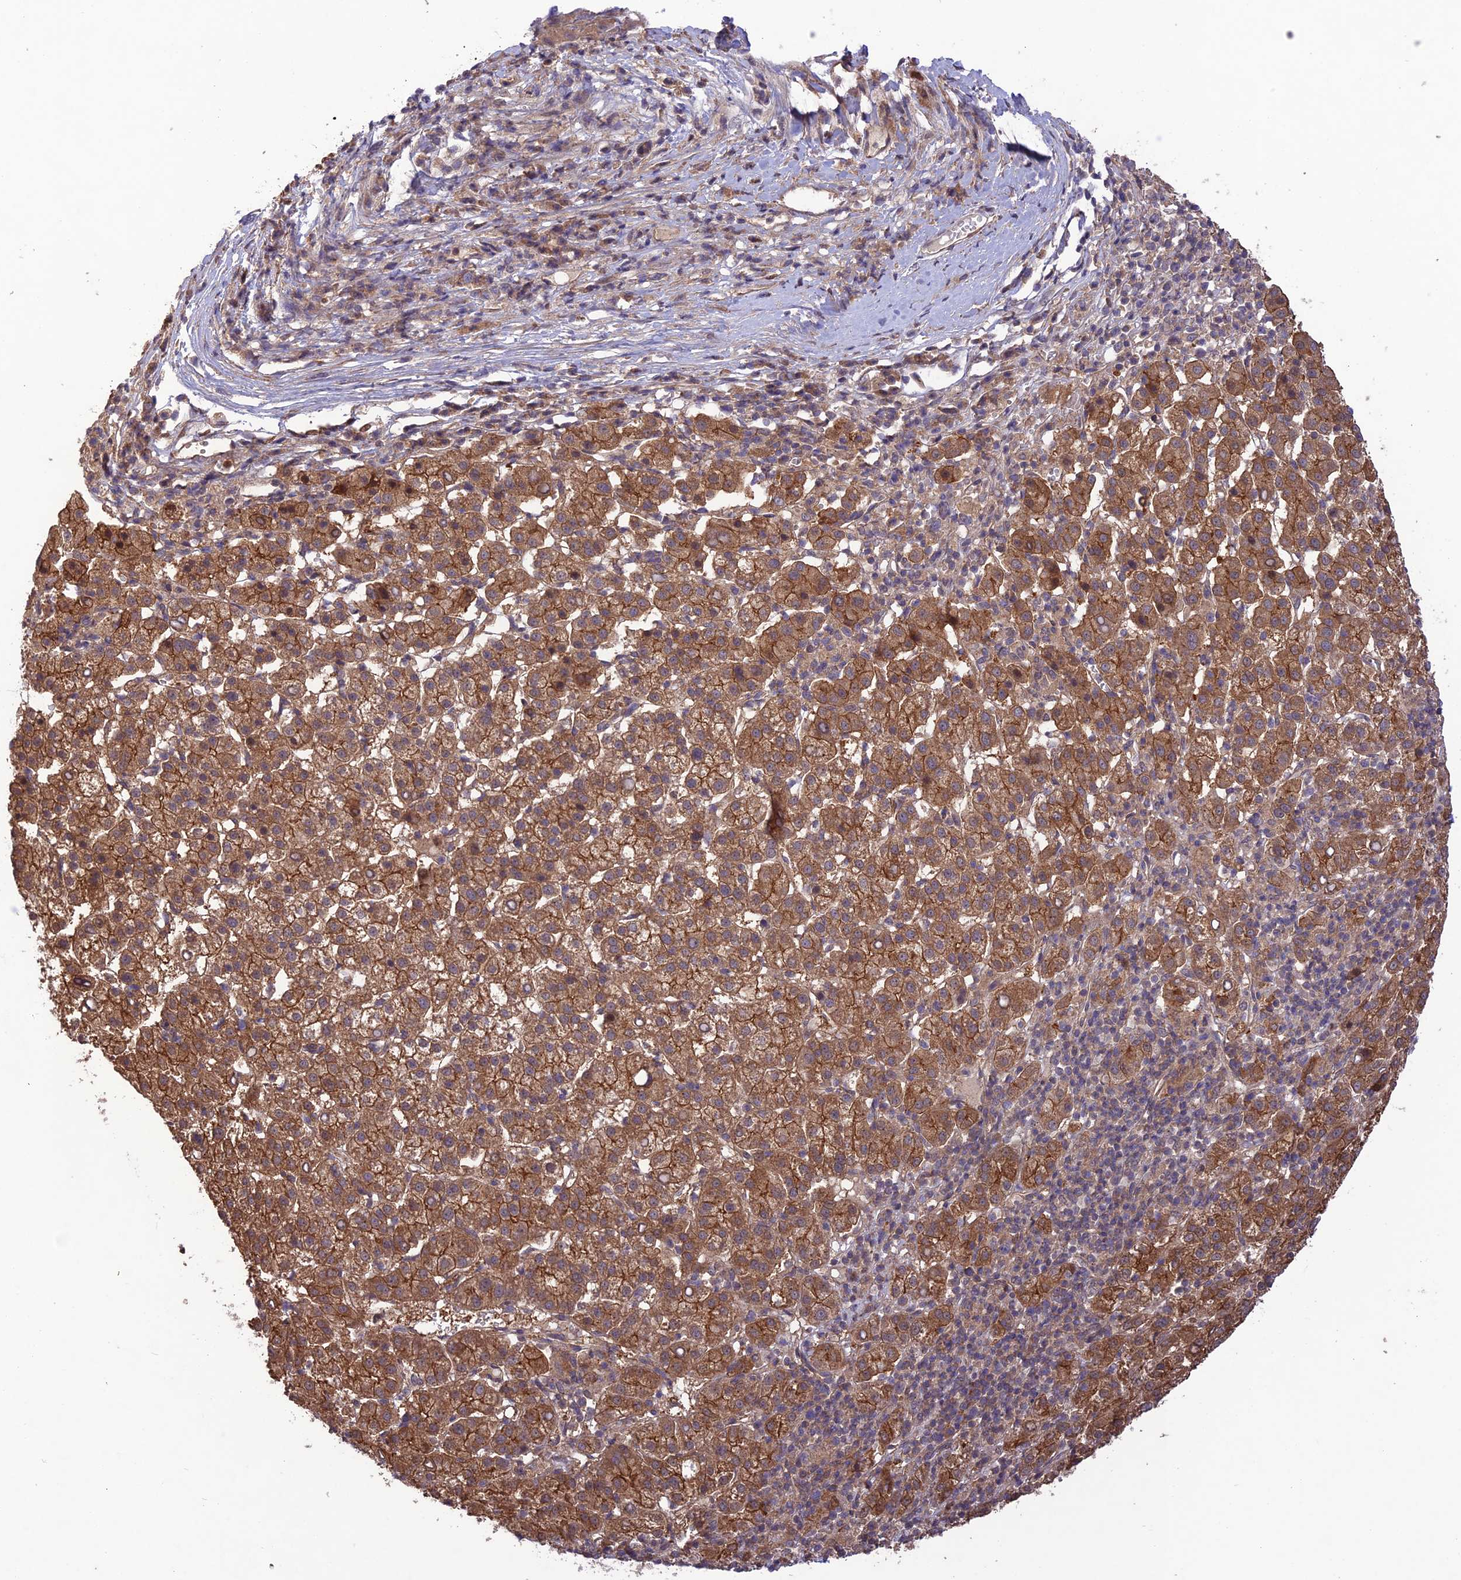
{"staining": {"intensity": "moderate", "quantity": ">75%", "location": "cytoplasmic/membranous"}, "tissue": "liver cancer", "cell_type": "Tumor cells", "image_type": "cancer", "snomed": [{"axis": "morphology", "description": "Carcinoma, Hepatocellular, NOS"}, {"axis": "topography", "description": "Liver"}], "caption": "A medium amount of moderate cytoplasmic/membranous expression is appreciated in approximately >75% of tumor cells in liver hepatocellular carcinoma tissue.", "gene": "FCHSD1", "patient": {"sex": "female", "age": 58}}